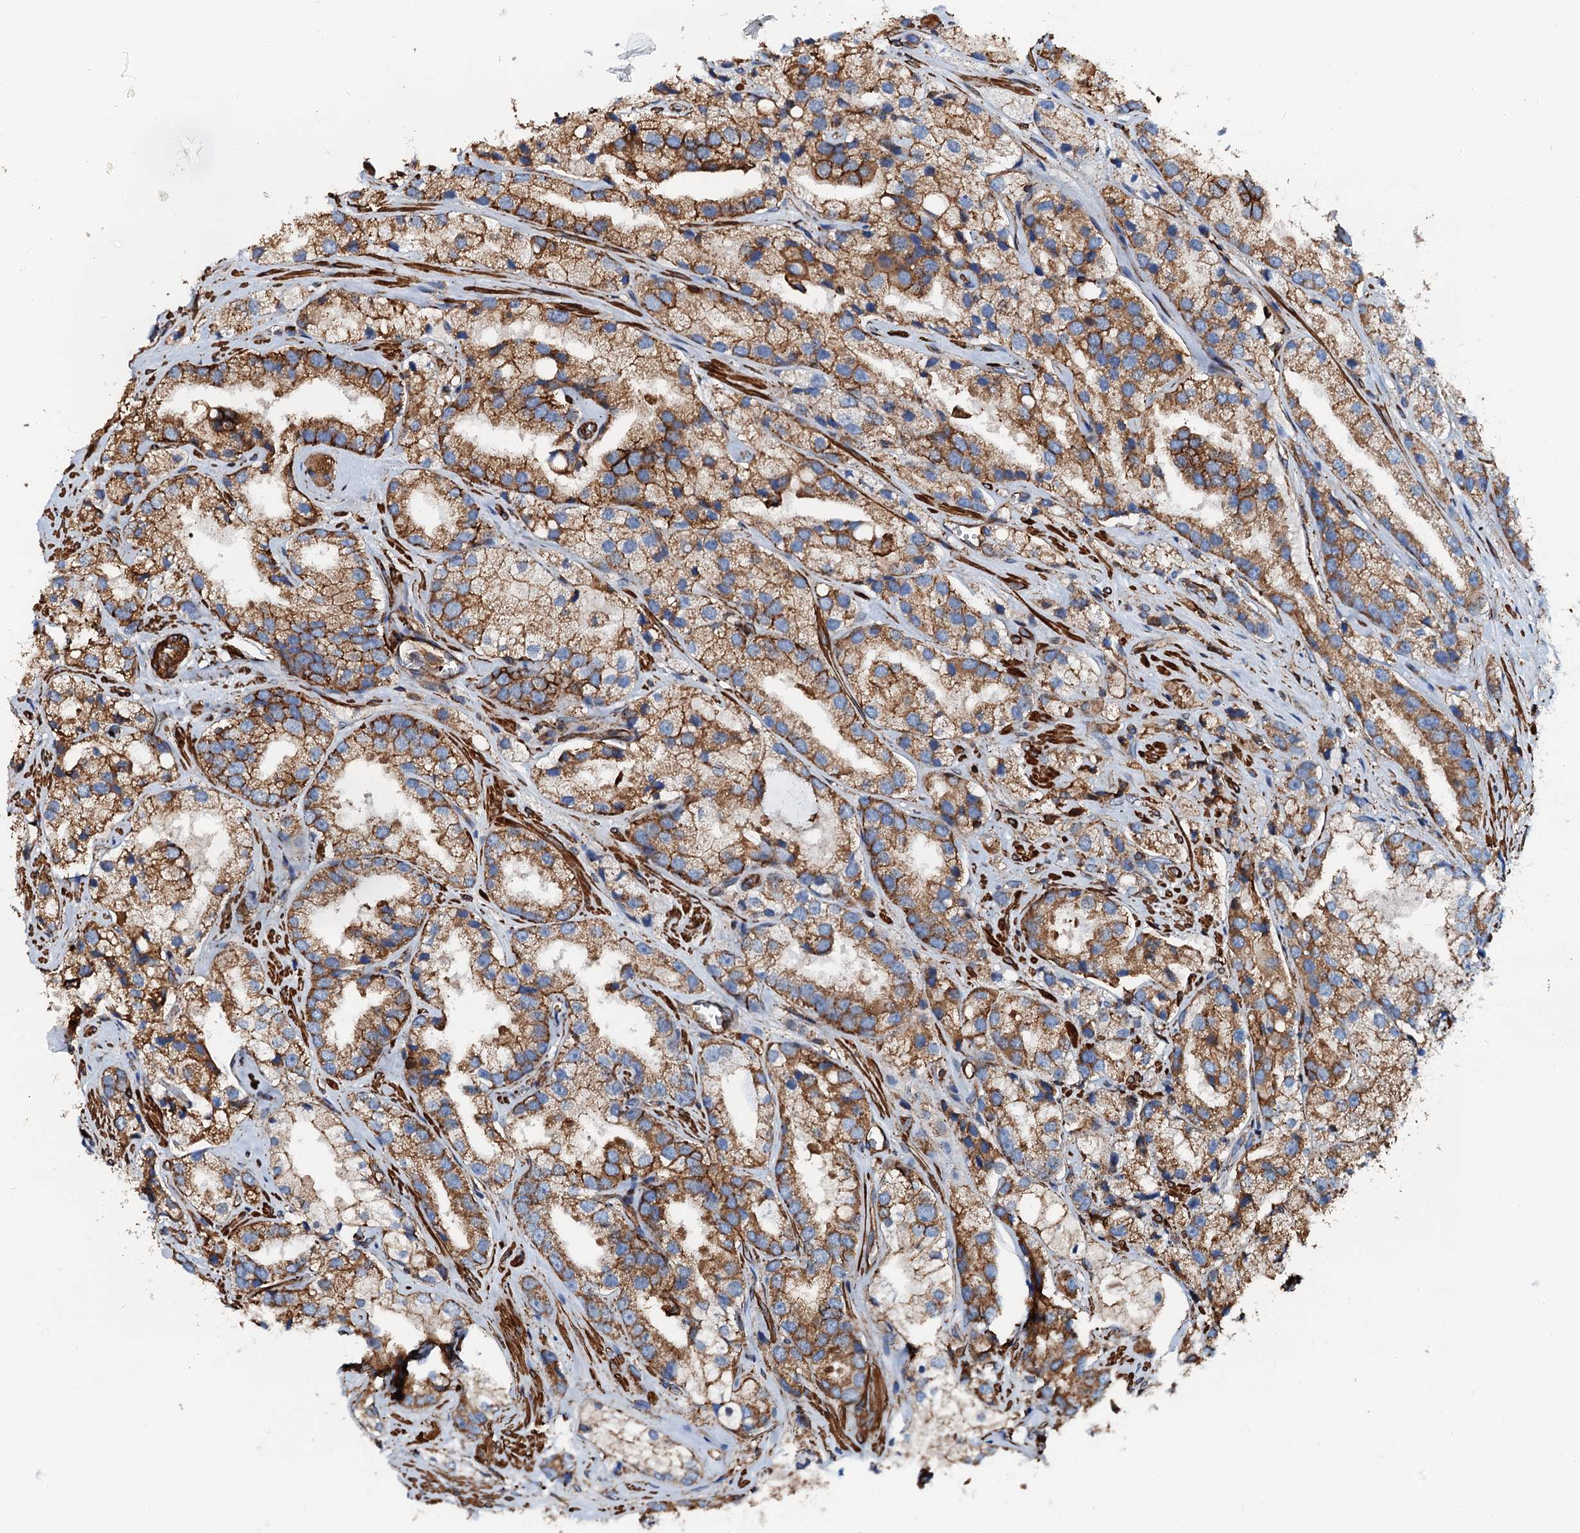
{"staining": {"intensity": "moderate", "quantity": ">75%", "location": "cytoplasmic/membranous"}, "tissue": "prostate cancer", "cell_type": "Tumor cells", "image_type": "cancer", "snomed": [{"axis": "morphology", "description": "Adenocarcinoma, High grade"}, {"axis": "topography", "description": "Prostate"}], "caption": "A photomicrograph of high-grade adenocarcinoma (prostate) stained for a protein shows moderate cytoplasmic/membranous brown staining in tumor cells.", "gene": "INTS10", "patient": {"sex": "male", "age": 66}}